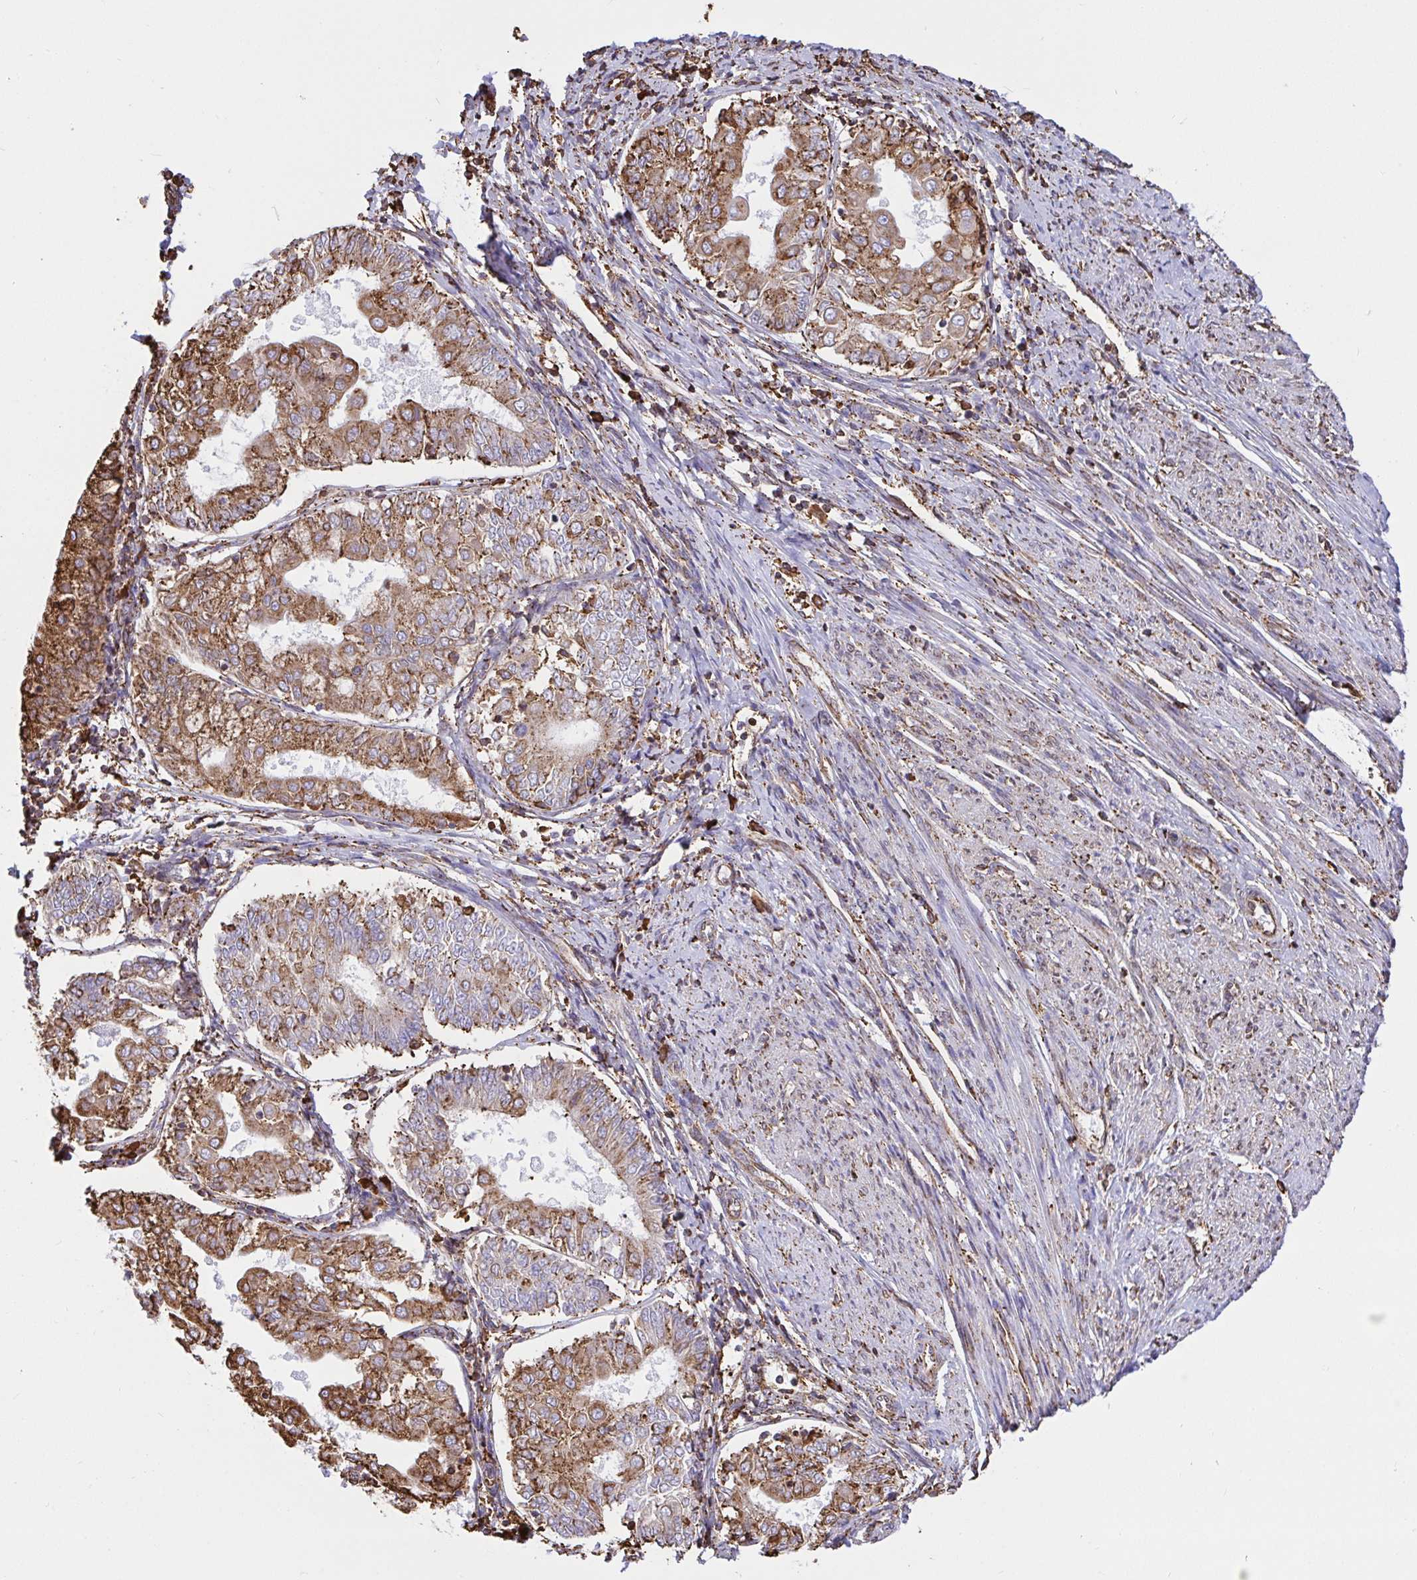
{"staining": {"intensity": "moderate", "quantity": ">75%", "location": "cytoplasmic/membranous"}, "tissue": "endometrial cancer", "cell_type": "Tumor cells", "image_type": "cancer", "snomed": [{"axis": "morphology", "description": "Adenocarcinoma, NOS"}, {"axis": "topography", "description": "Endometrium"}], "caption": "Immunohistochemistry micrograph of endometrial cancer stained for a protein (brown), which demonstrates medium levels of moderate cytoplasmic/membranous positivity in approximately >75% of tumor cells.", "gene": "CLGN", "patient": {"sex": "female", "age": 68}}